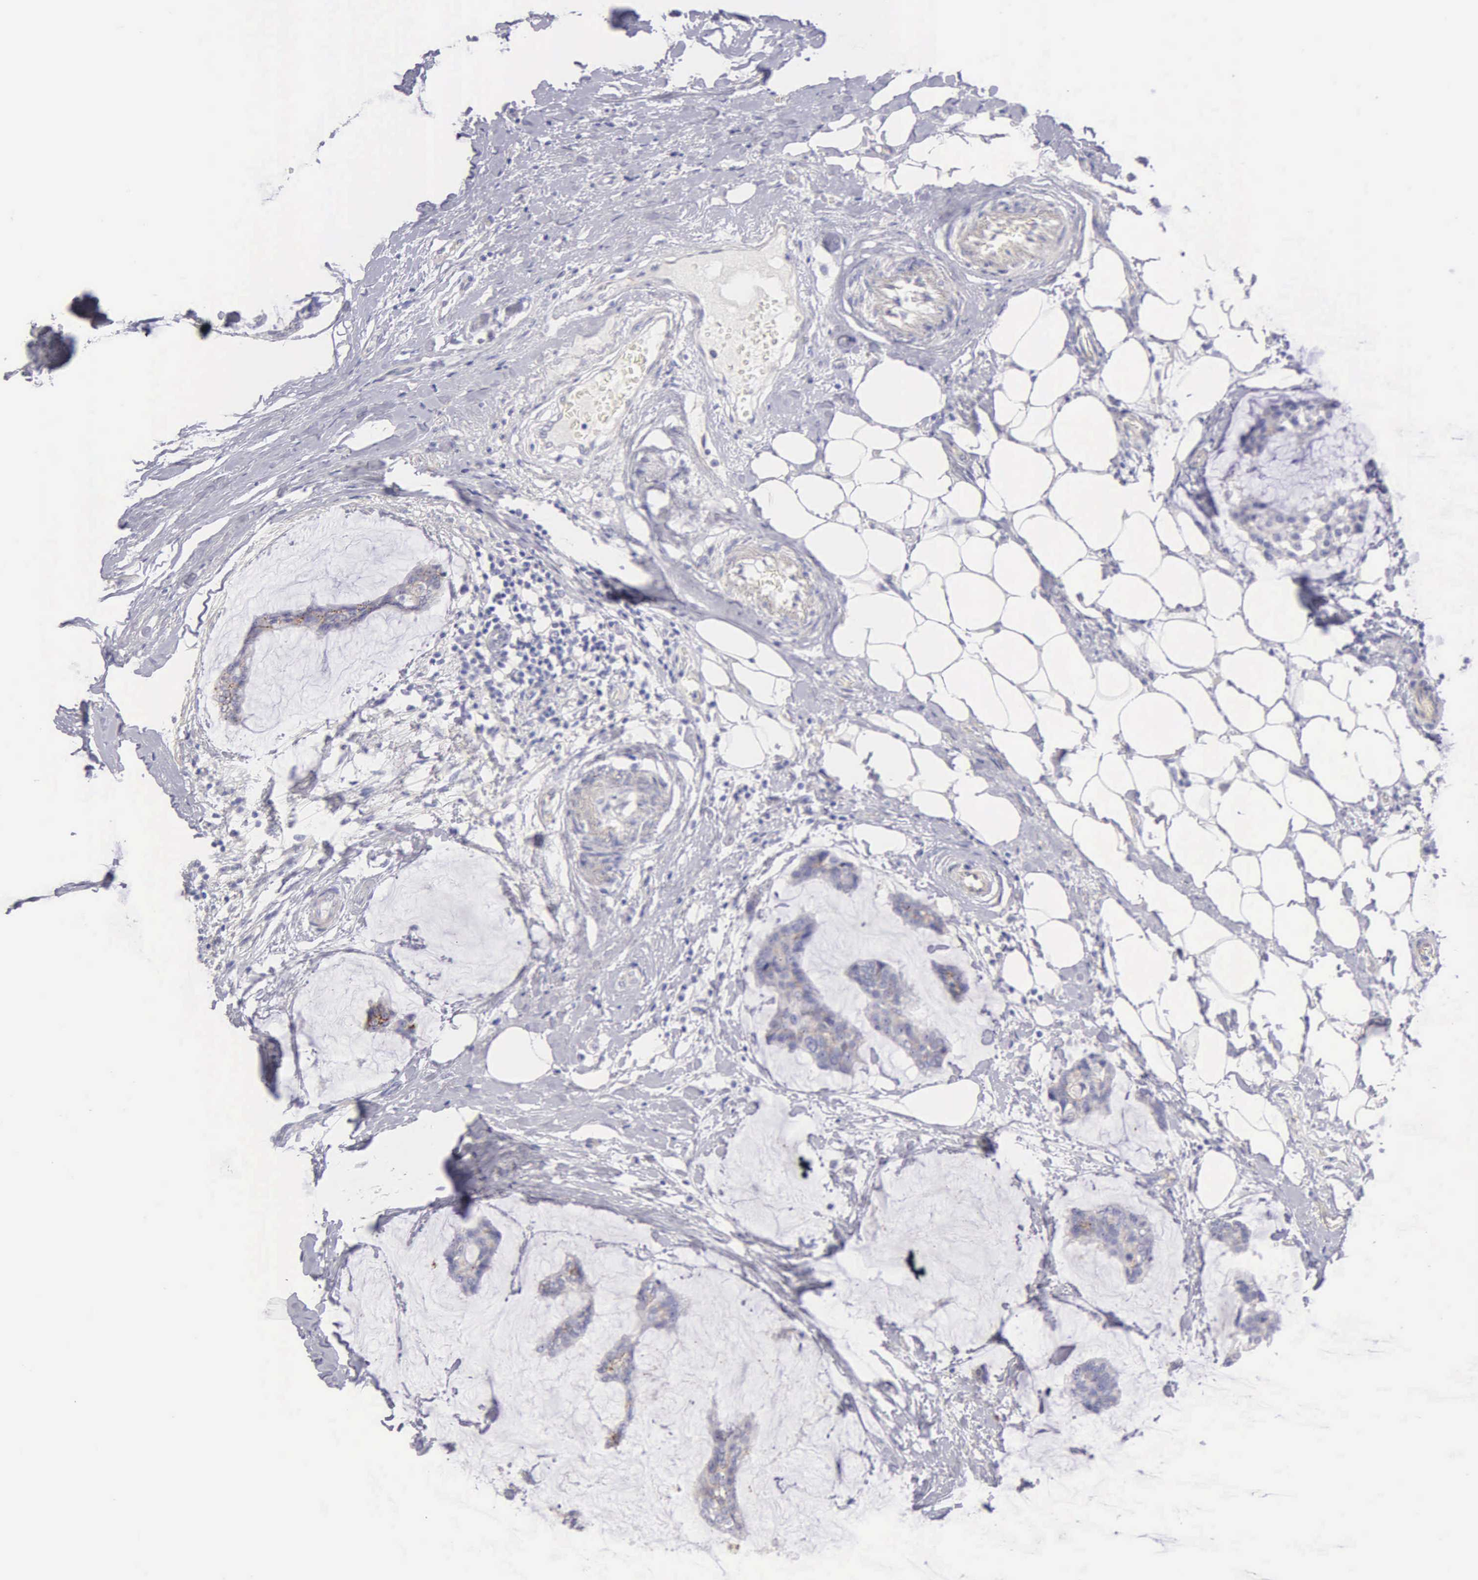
{"staining": {"intensity": "weak", "quantity": "25%-75%", "location": "cytoplasmic/membranous"}, "tissue": "breast cancer", "cell_type": "Tumor cells", "image_type": "cancer", "snomed": [{"axis": "morphology", "description": "Duct carcinoma"}, {"axis": "topography", "description": "Breast"}], "caption": "The photomicrograph displays a brown stain indicating the presence of a protein in the cytoplasmic/membranous of tumor cells in intraductal carcinoma (breast).", "gene": "APP", "patient": {"sex": "female", "age": 93}}